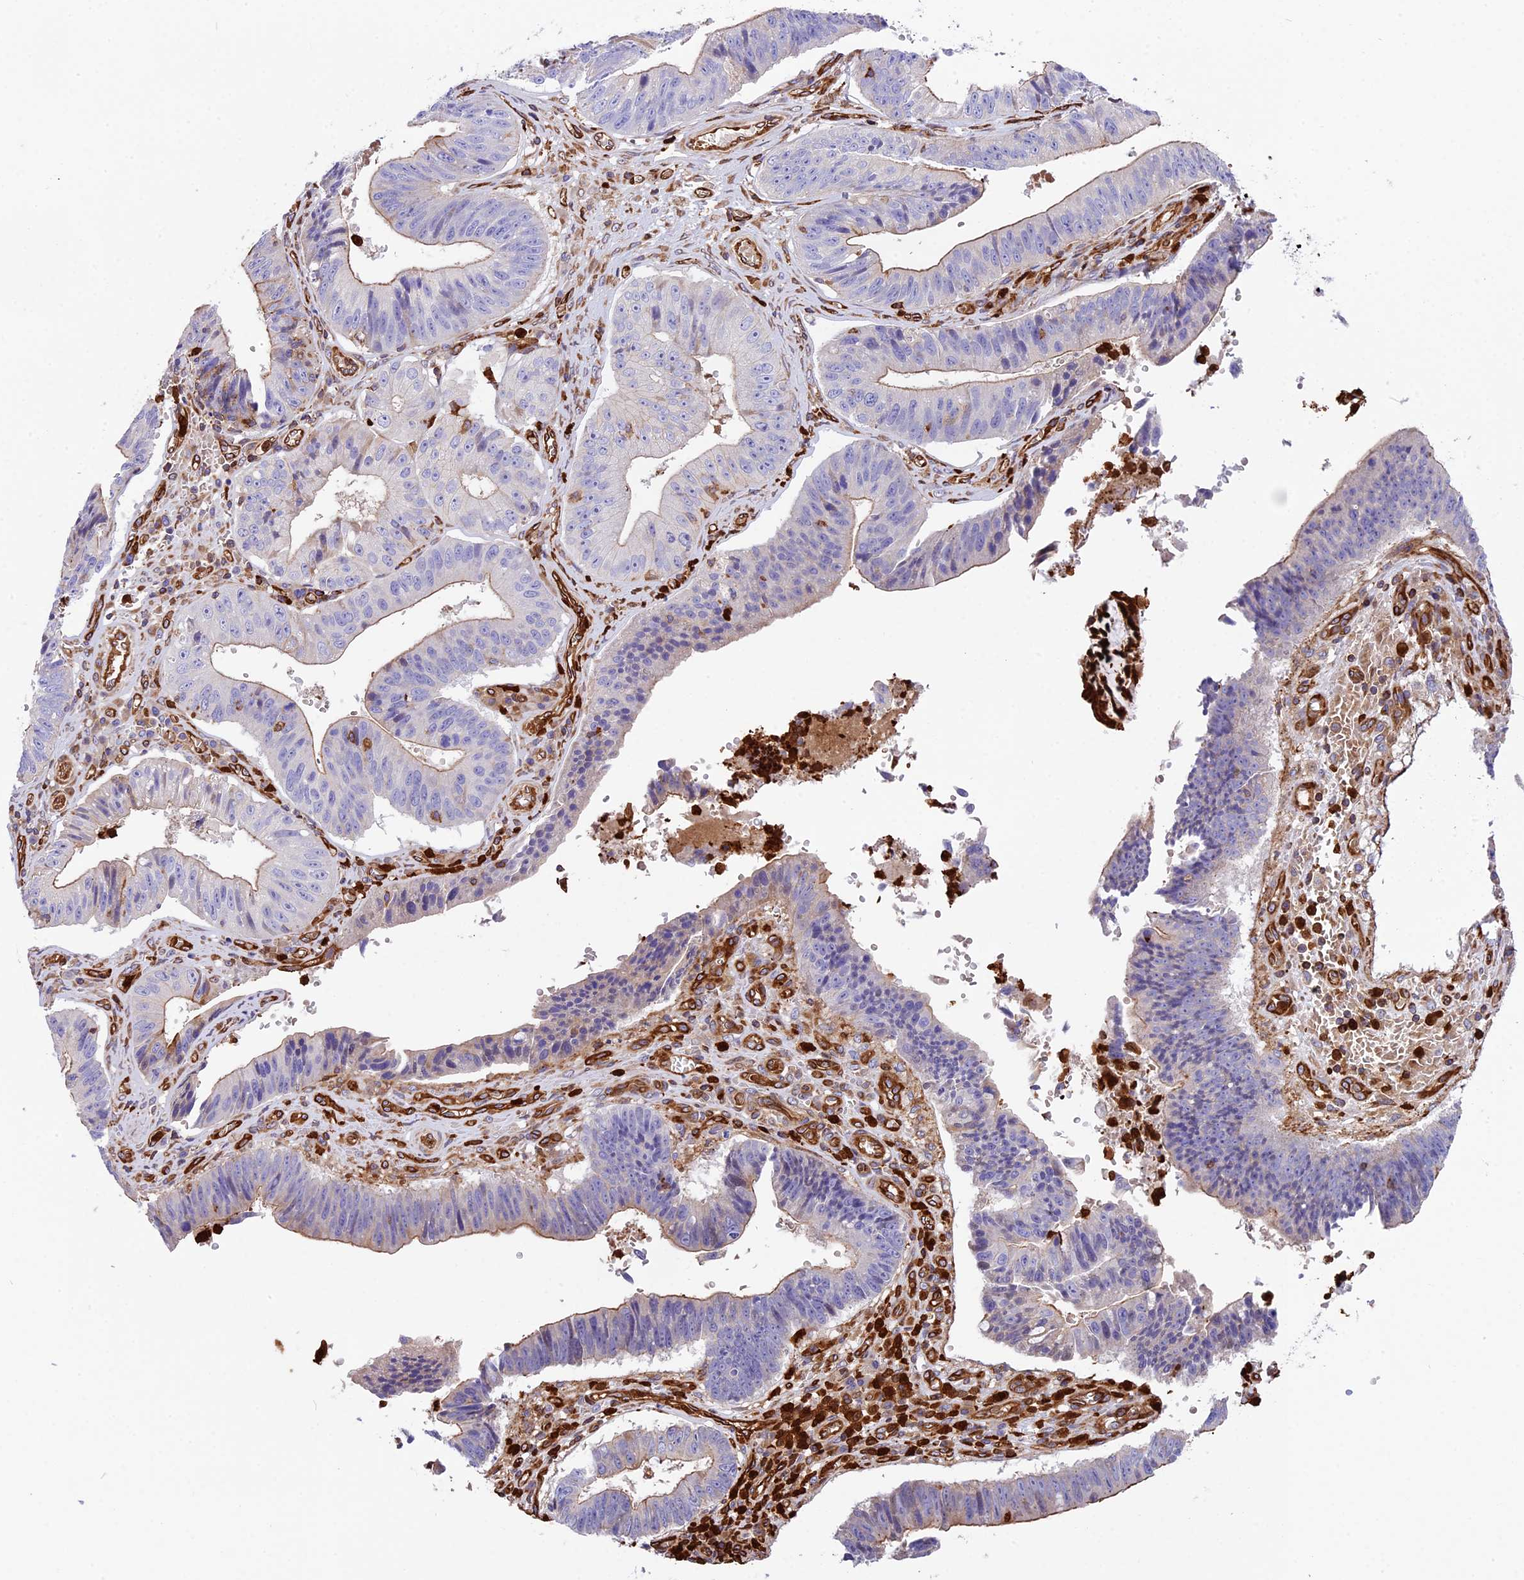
{"staining": {"intensity": "weak", "quantity": "25%-75%", "location": "cytoplasmic/membranous"}, "tissue": "stomach cancer", "cell_type": "Tumor cells", "image_type": "cancer", "snomed": [{"axis": "morphology", "description": "Adenocarcinoma, NOS"}, {"axis": "topography", "description": "Stomach"}], "caption": "There is low levels of weak cytoplasmic/membranous positivity in tumor cells of stomach cancer, as demonstrated by immunohistochemical staining (brown color).", "gene": "CD99L2", "patient": {"sex": "male", "age": 59}}